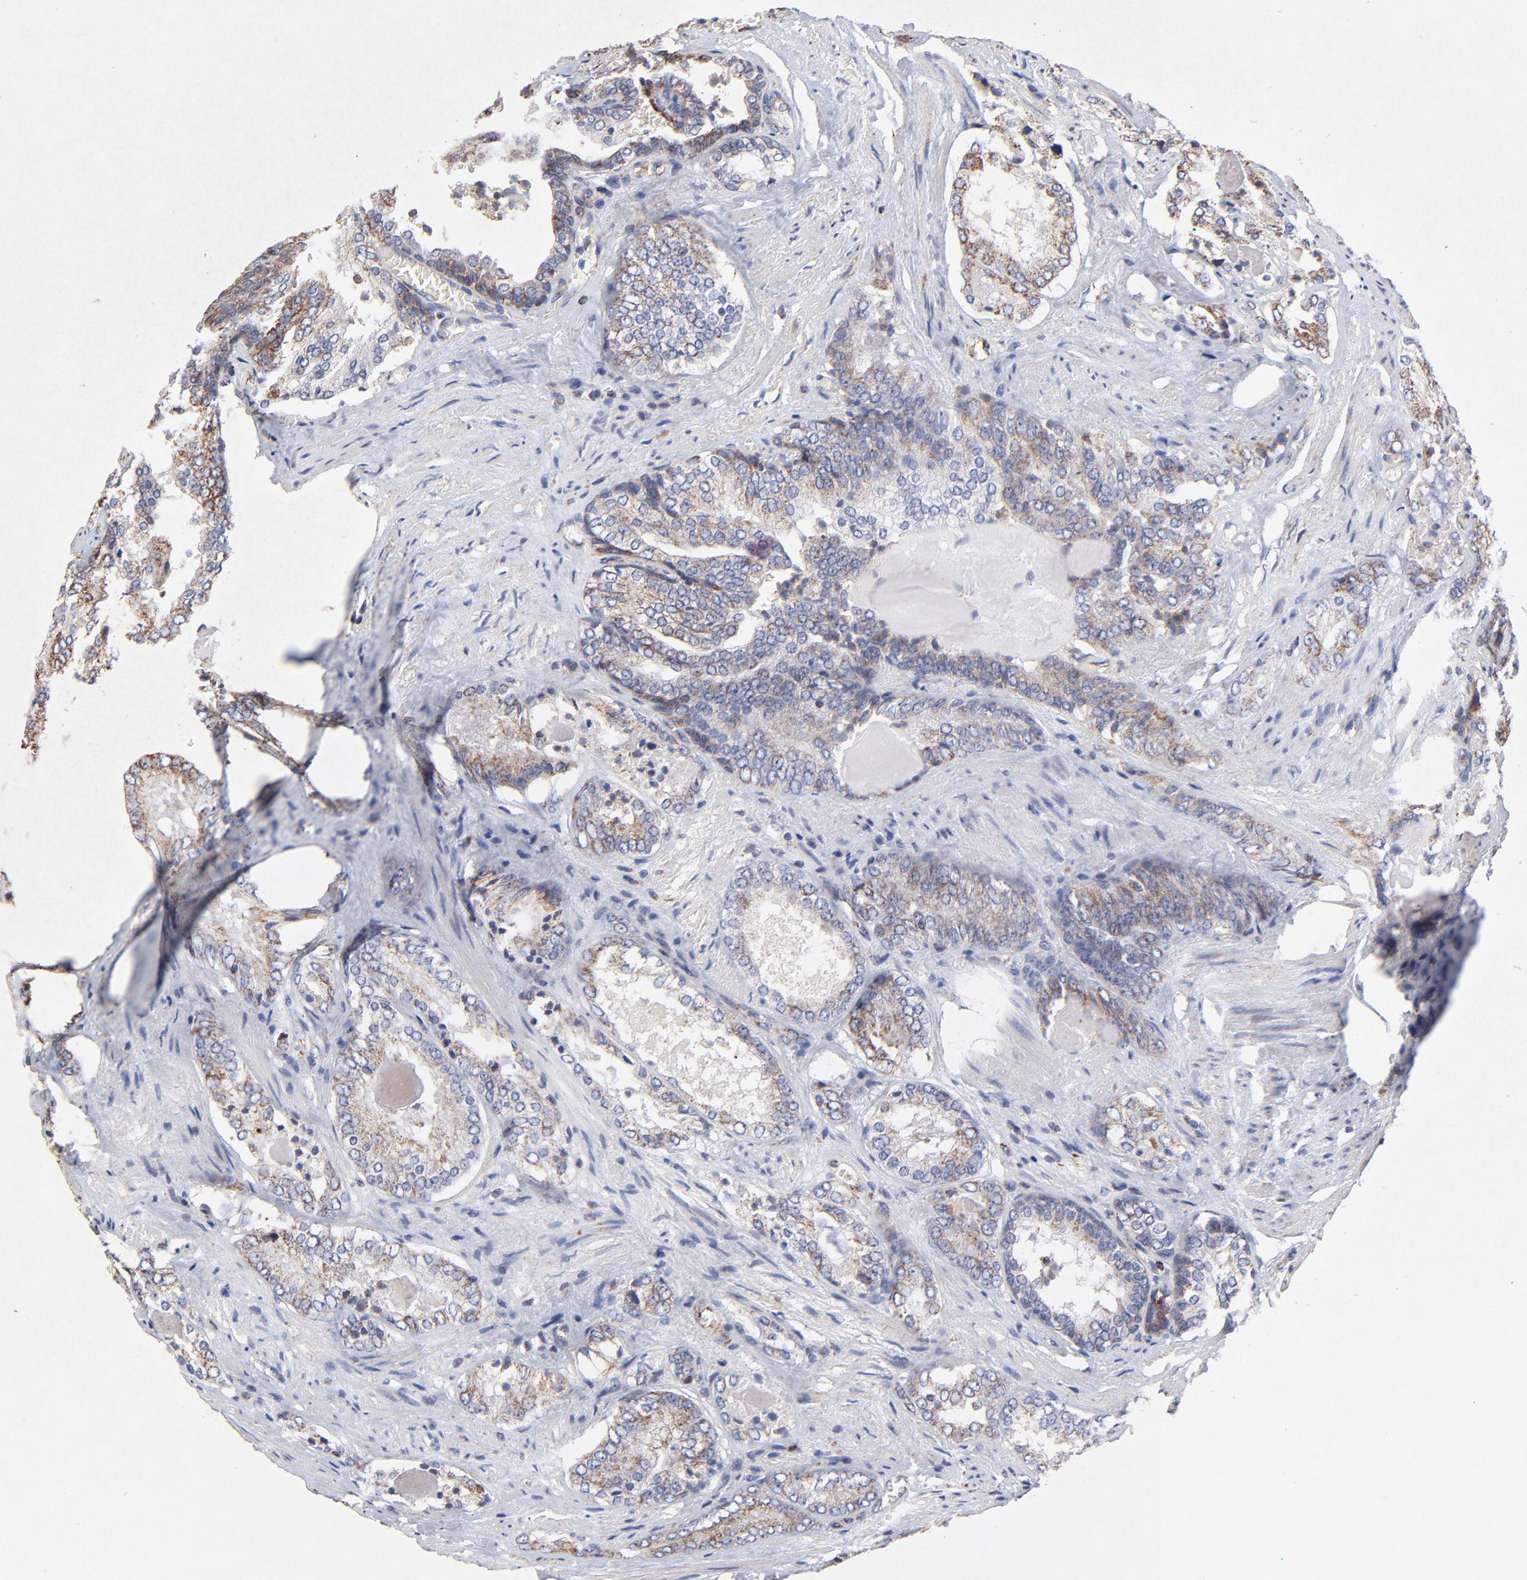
{"staining": {"intensity": "weak", "quantity": ">75%", "location": "cytoplasmic/membranous"}, "tissue": "prostate cancer", "cell_type": "Tumor cells", "image_type": "cancer", "snomed": [{"axis": "morphology", "description": "Adenocarcinoma, Medium grade"}, {"axis": "topography", "description": "Prostate"}], "caption": "Weak cytoplasmic/membranous positivity is identified in about >75% of tumor cells in prostate cancer.", "gene": "SSBP1", "patient": {"sex": "male", "age": 60}}